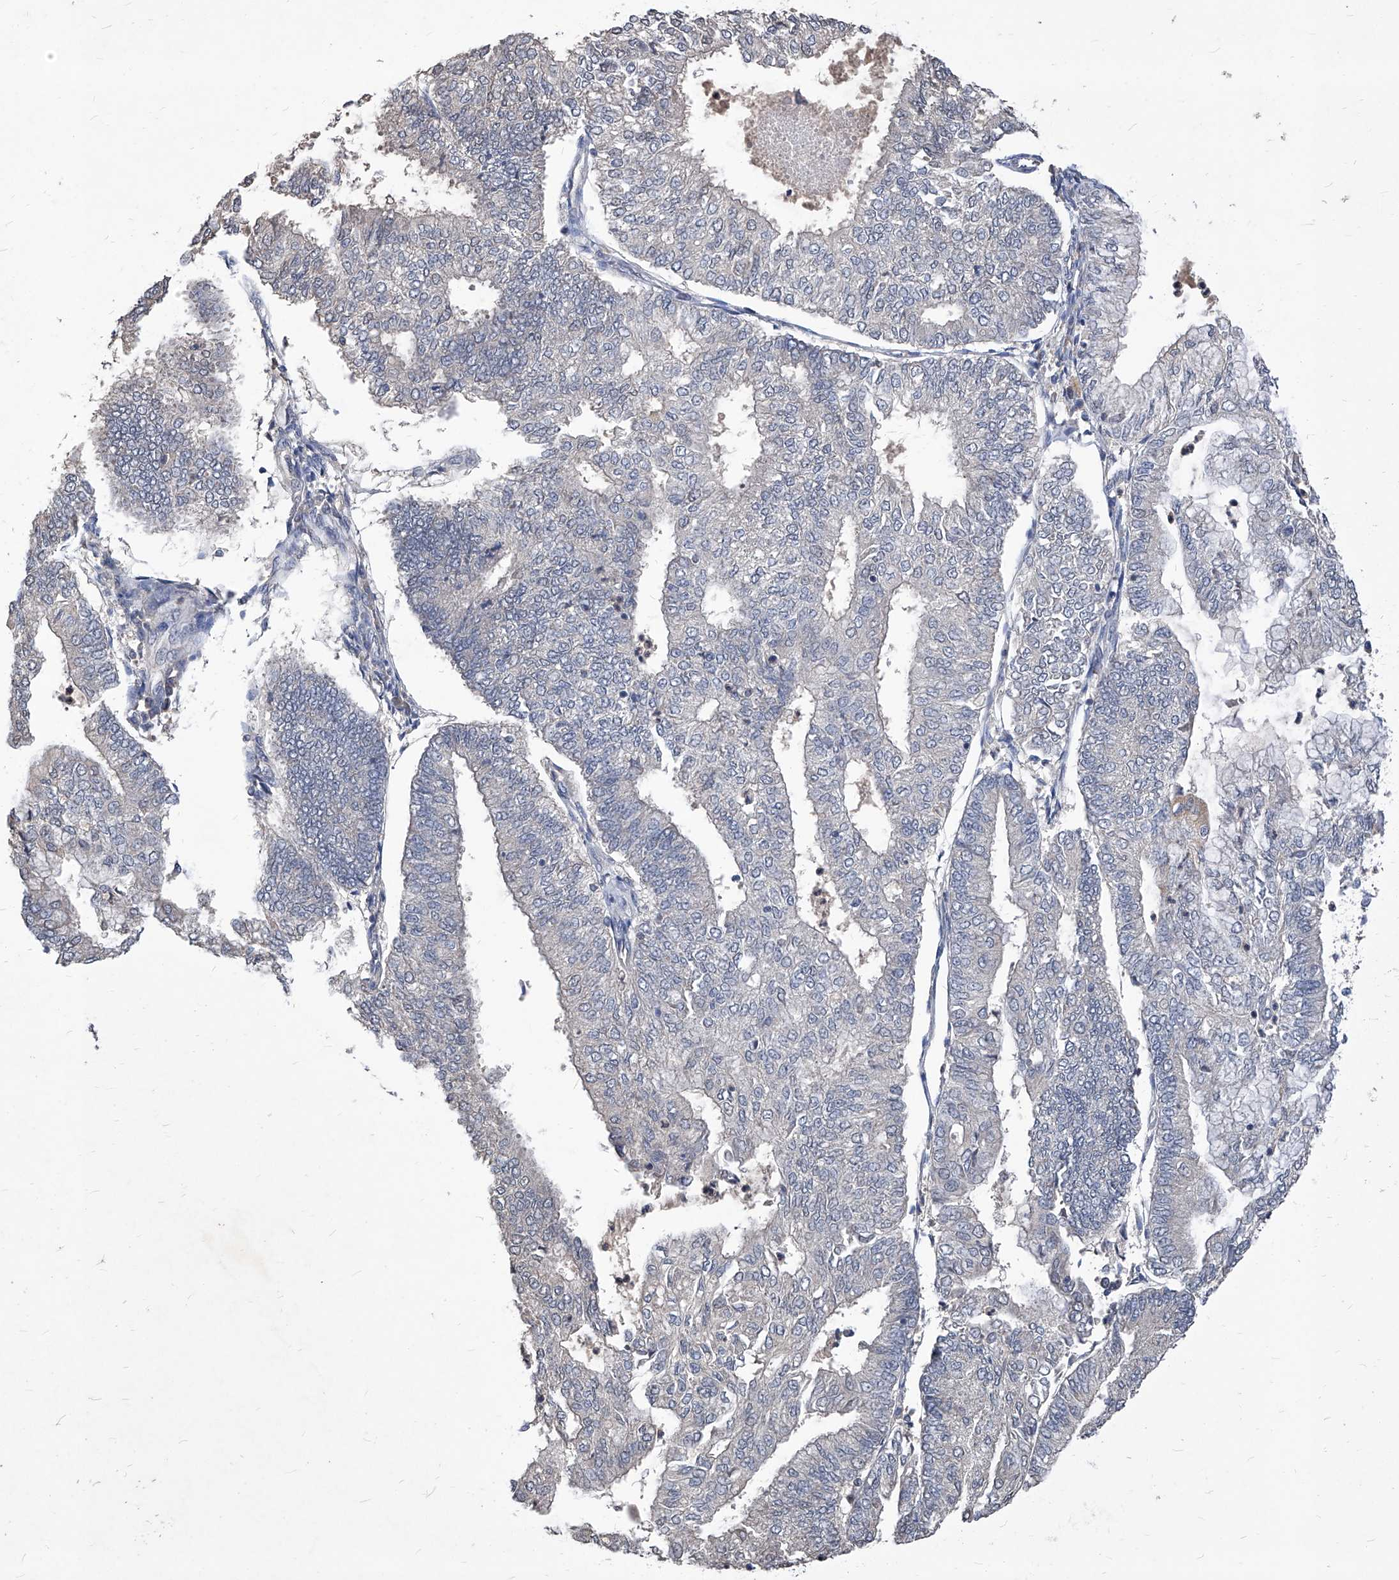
{"staining": {"intensity": "negative", "quantity": "none", "location": "none"}, "tissue": "endometrial cancer", "cell_type": "Tumor cells", "image_type": "cancer", "snomed": [{"axis": "morphology", "description": "Adenocarcinoma, NOS"}, {"axis": "topography", "description": "Endometrium"}], "caption": "A micrograph of human endometrial cancer is negative for staining in tumor cells. (DAB (3,3'-diaminobenzidine) immunohistochemistry visualized using brightfield microscopy, high magnification).", "gene": "SYNGR1", "patient": {"sex": "female", "age": 59}}